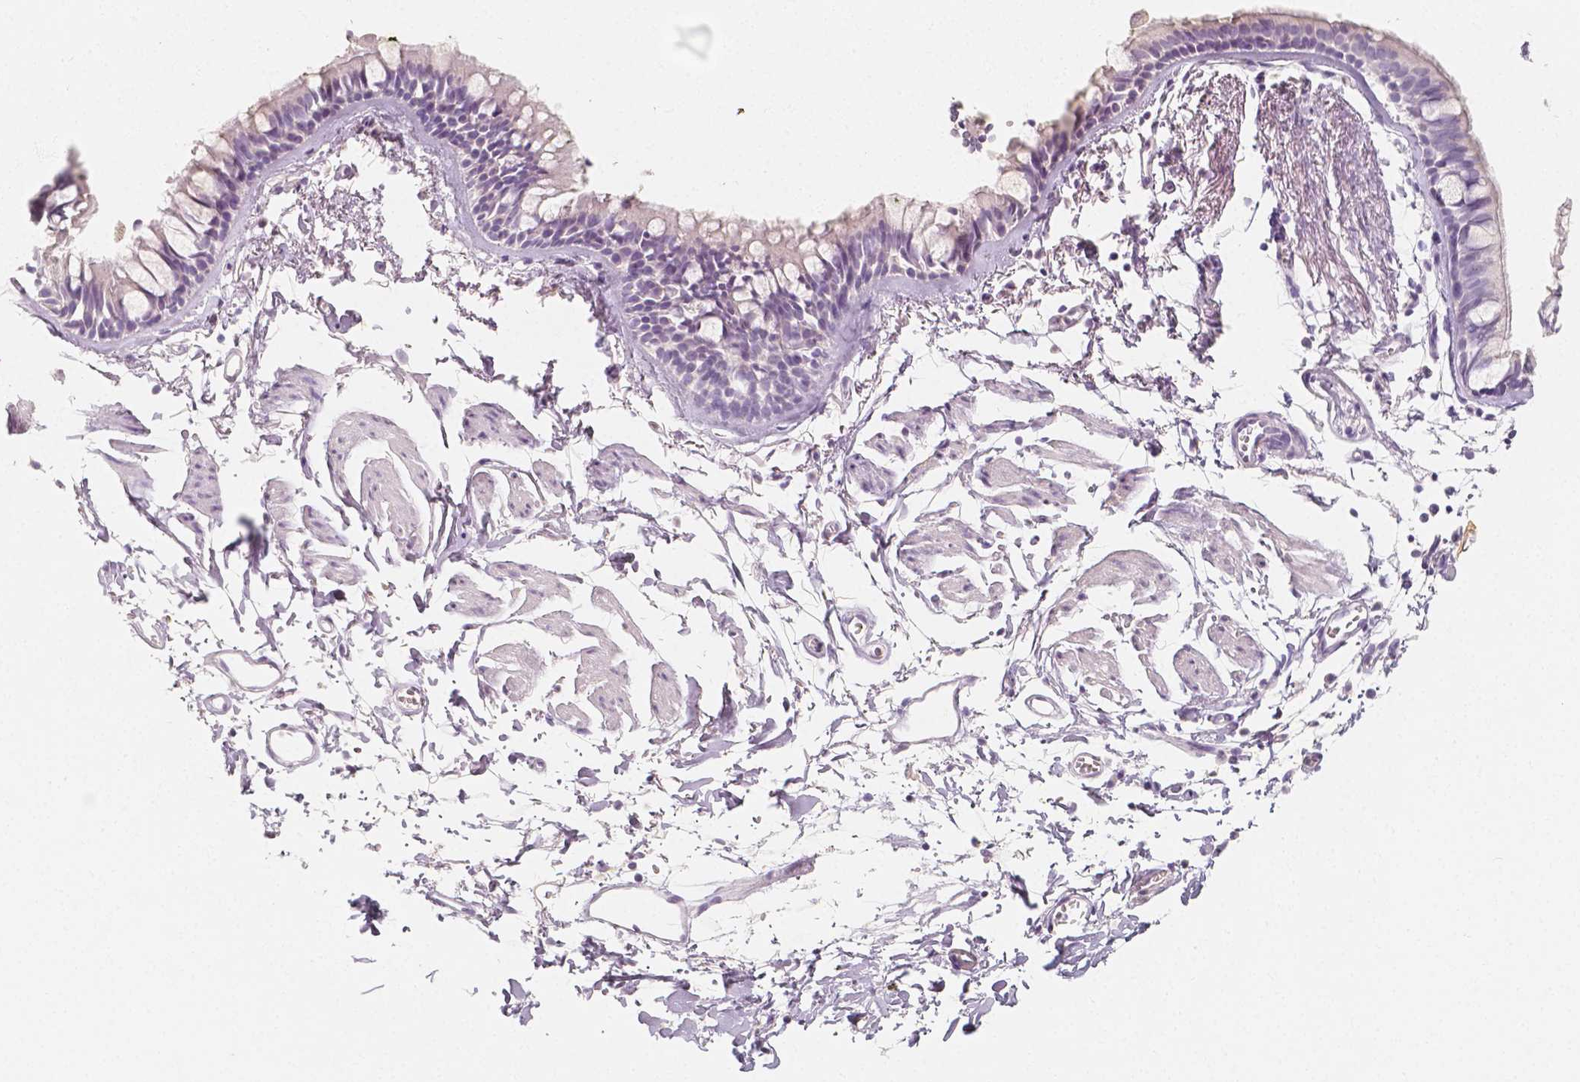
{"staining": {"intensity": "negative", "quantity": "none", "location": "none"}, "tissue": "bronchus", "cell_type": "Respiratory epithelial cells", "image_type": "normal", "snomed": [{"axis": "morphology", "description": "Normal tissue, NOS"}, {"axis": "topography", "description": "Cartilage tissue"}, {"axis": "topography", "description": "Bronchus"}], "caption": "Immunohistochemistry (IHC) of benign bronchus reveals no positivity in respiratory epithelial cells. (Stains: DAB (3,3'-diaminobenzidine) IHC with hematoxylin counter stain, Microscopy: brightfield microscopy at high magnification).", "gene": "NECAB2", "patient": {"sex": "female", "age": 59}}